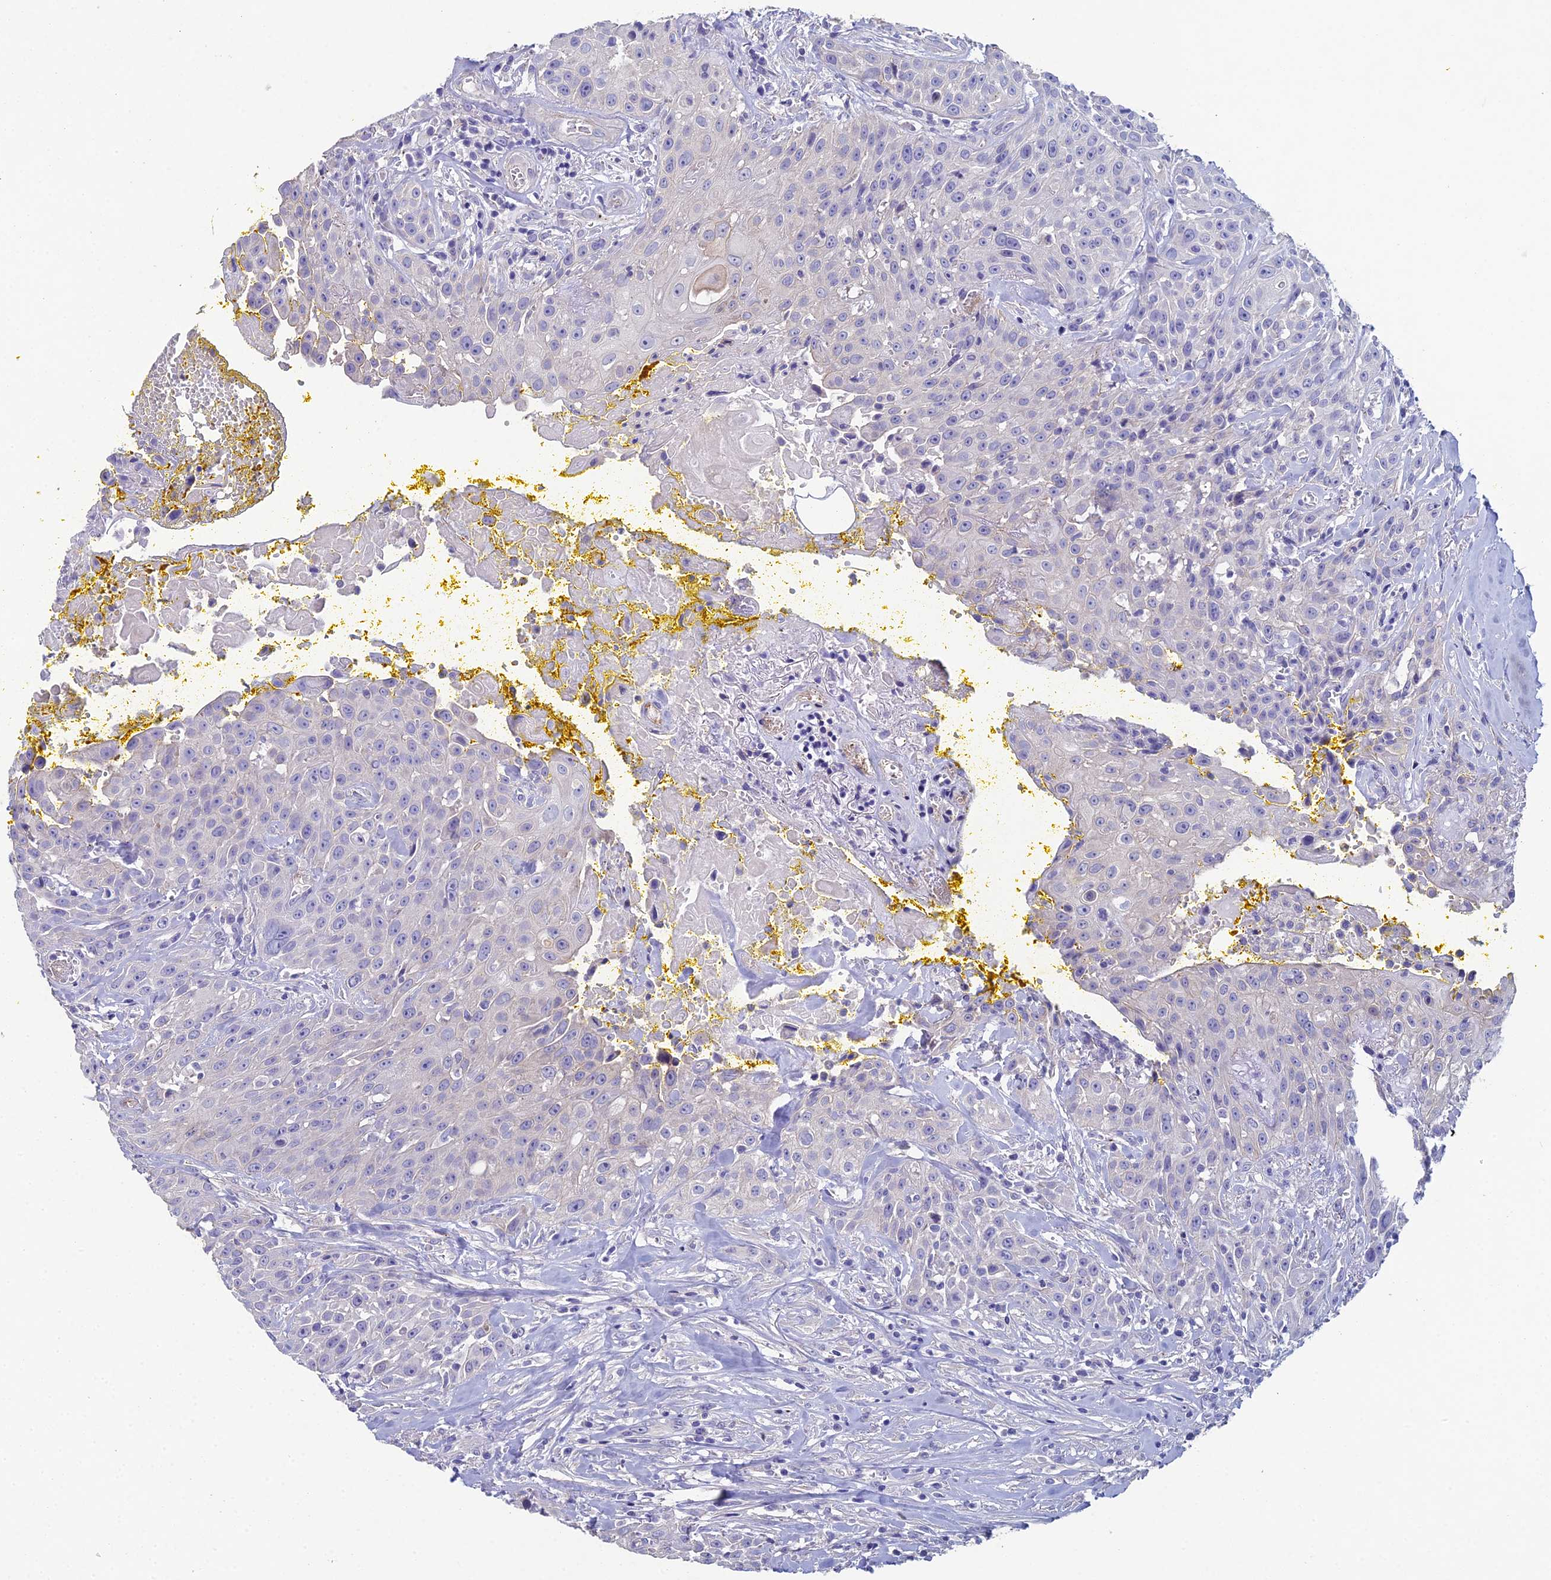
{"staining": {"intensity": "negative", "quantity": "none", "location": "none"}, "tissue": "head and neck cancer", "cell_type": "Tumor cells", "image_type": "cancer", "snomed": [{"axis": "morphology", "description": "Squamous cell carcinoma, NOS"}, {"axis": "topography", "description": "Oral tissue"}, {"axis": "topography", "description": "Head-Neck"}], "caption": "The immunohistochemistry (IHC) image has no significant expression in tumor cells of head and neck squamous cell carcinoma tissue.", "gene": "NCAM1", "patient": {"sex": "female", "age": 82}}